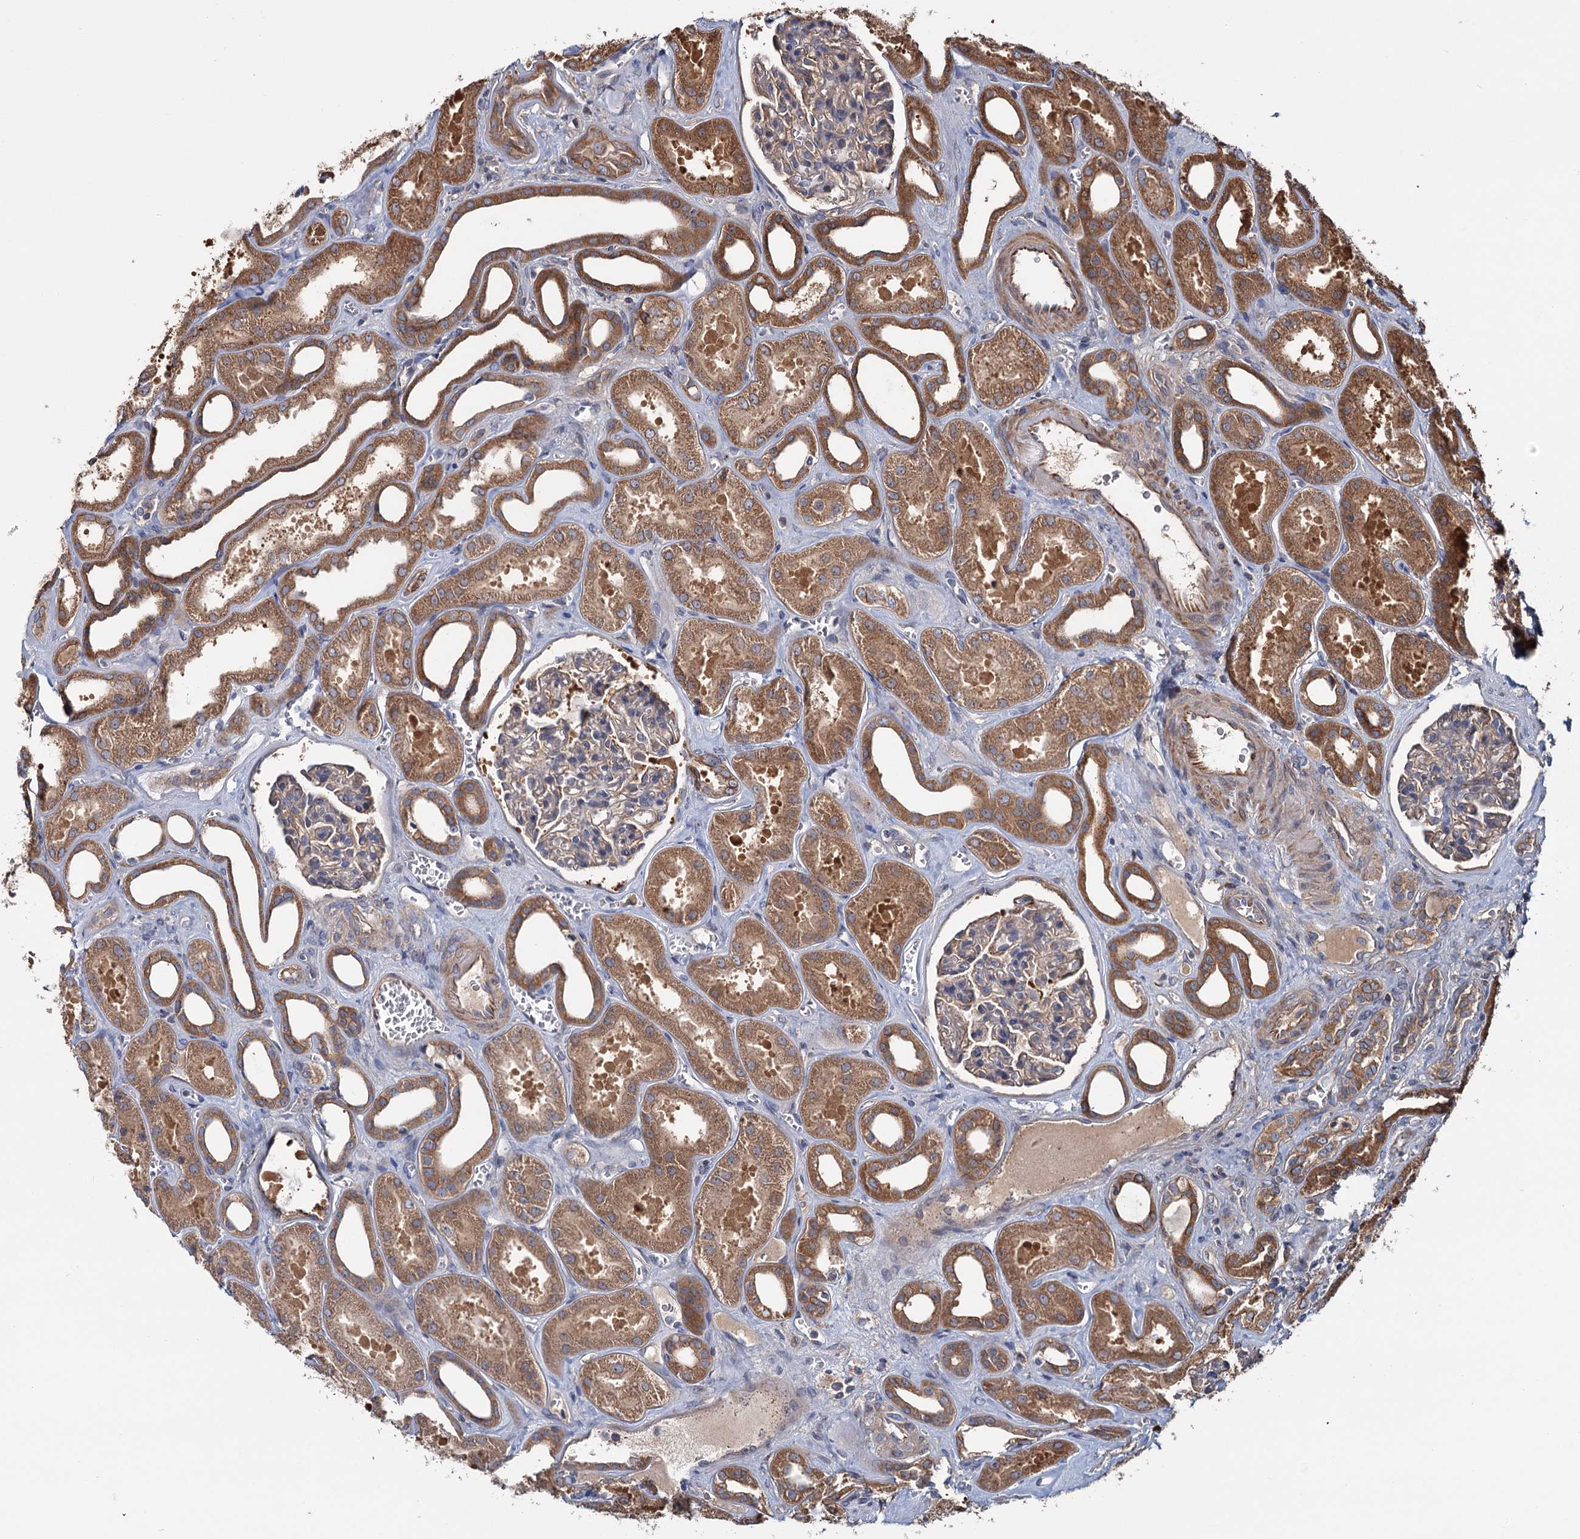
{"staining": {"intensity": "negative", "quantity": "none", "location": "none"}, "tissue": "kidney", "cell_type": "Cells in glomeruli", "image_type": "normal", "snomed": [{"axis": "morphology", "description": "Normal tissue, NOS"}, {"axis": "morphology", "description": "Adenocarcinoma, NOS"}, {"axis": "topography", "description": "Kidney"}], "caption": "This is an immunohistochemistry (IHC) micrograph of normal human kidney. There is no expression in cells in glomeruli.", "gene": "MTRR", "patient": {"sex": "female", "age": 68}}